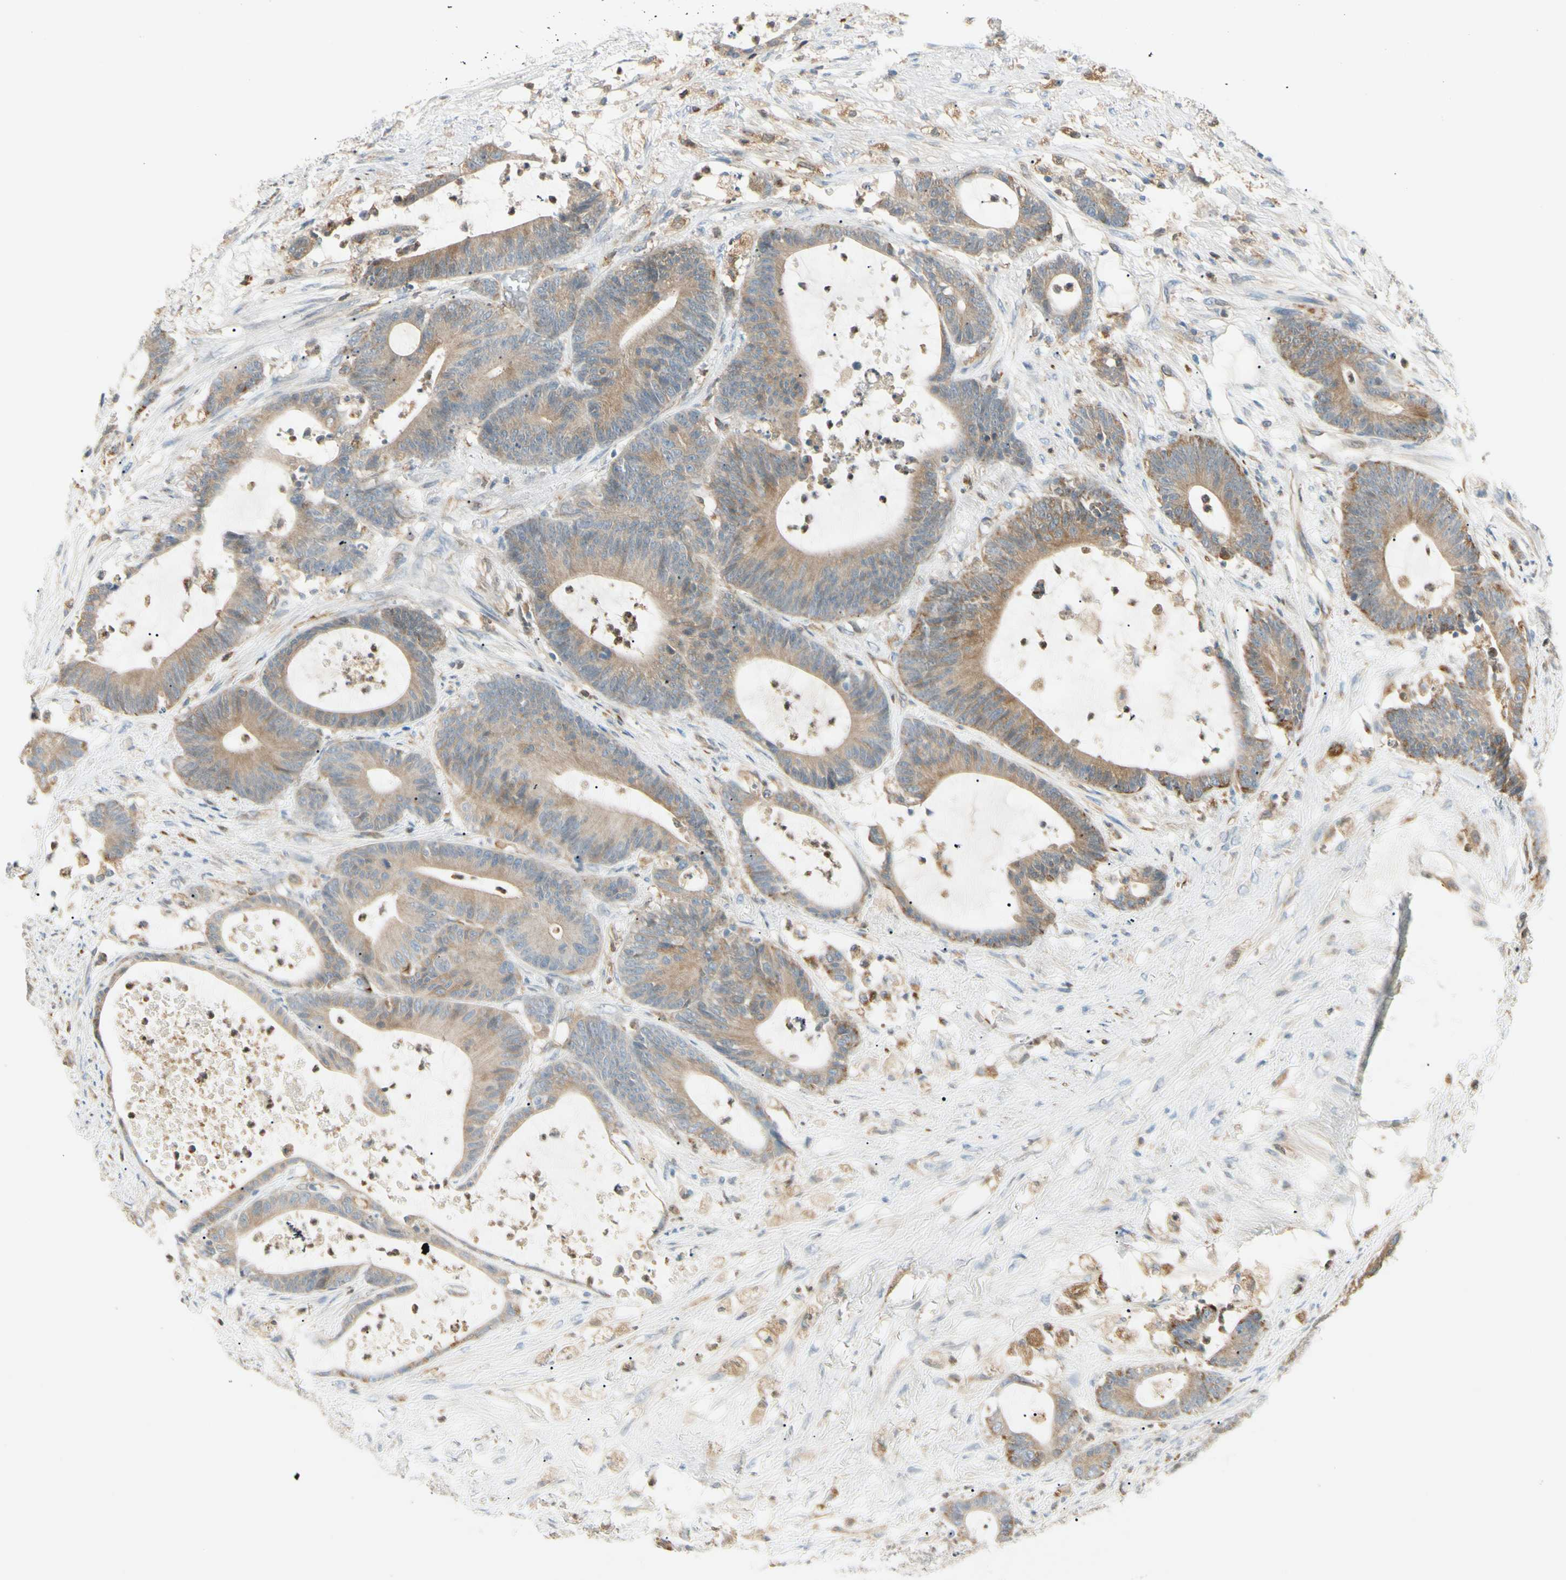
{"staining": {"intensity": "moderate", "quantity": ">75%", "location": "cytoplasmic/membranous"}, "tissue": "colorectal cancer", "cell_type": "Tumor cells", "image_type": "cancer", "snomed": [{"axis": "morphology", "description": "Adenocarcinoma, NOS"}, {"axis": "topography", "description": "Colon"}], "caption": "The histopathology image exhibits a brown stain indicating the presence of a protein in the cytoplasmic/membranous of tumor cells in colorectal adenocarcinoma.", "gene": "LPCAT2", "patient": {"sex": "female", "age": 84}}